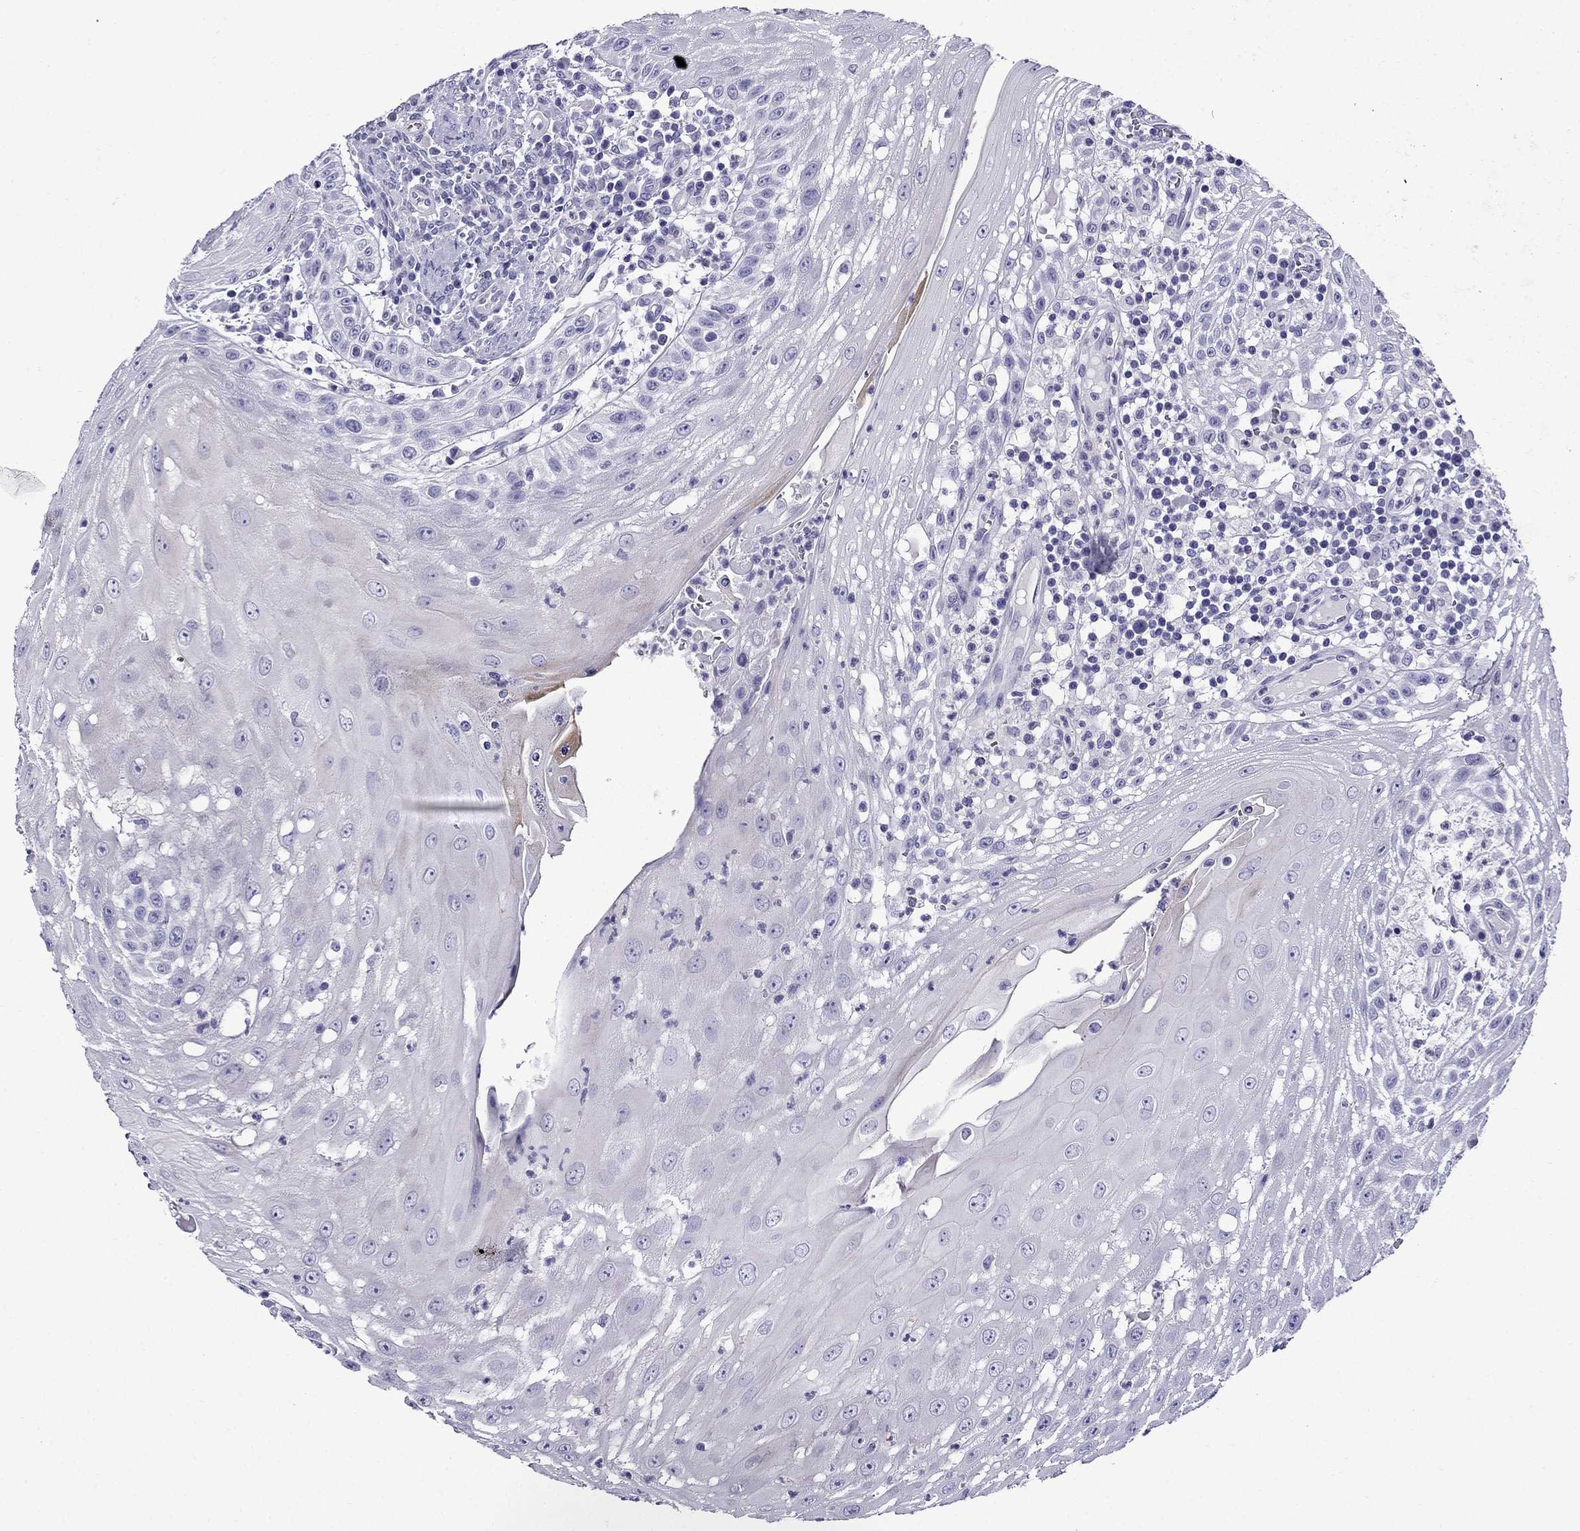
{"staining": {"intensity": "negative", "quantity": "none", "location": "none"}, "tissue": "head and neck cancer", "cell_type": "Tumor cells", "image_type": "cancer", "snomed": [{"axis": "morphology", "description": "Squamous cell carcinoma, NOS"}, {"axis": "topography", "description": "Oral tissue"}, {"axis": "topography", "description": "Head-Neck"}], "caption": "Protein analysis of head and neck squamous cell carcinoma displays no significant staining in tumor cells.", "gene": "ERC2", "patient": {"sex": "male", "age": 58}}